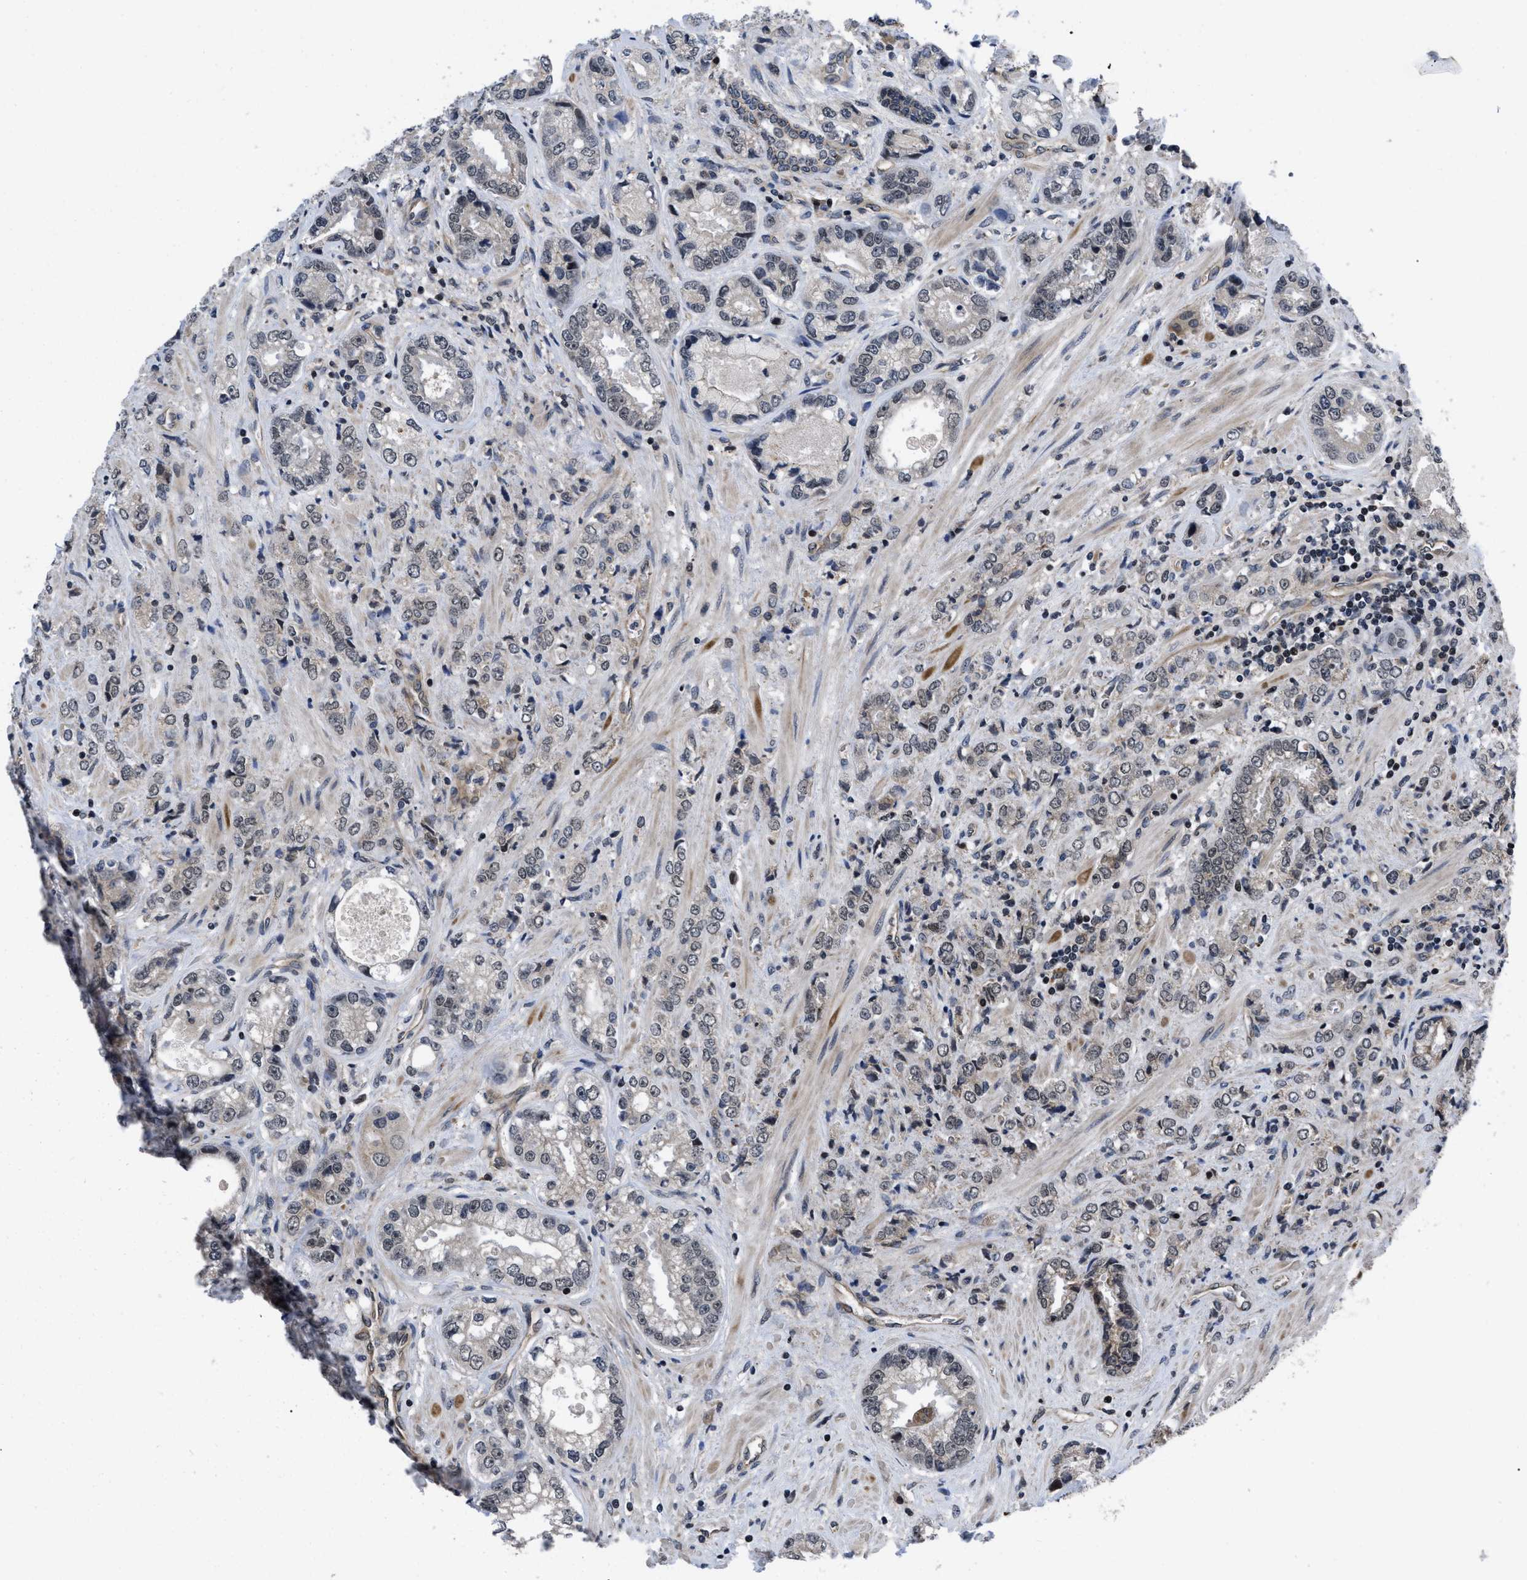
{"staining": {"intensity": "negative", "quantity": "none", "location": "none"}, "tissue": "prostate cancer", "cell_type": "Tumor cells", "image_type": "cancer", "snomed": [{"axis": "morphology", "description": "Adenocarcinoma, High grade"}, {"axis": "topography", "description": "Prostate"}], "caption": "Image shows no significant protein staining in tumor cells of high-grade adenocarcinoma (prostate).", "gene": "DNAJC14", "patient": {"sex": "male", "age": 61}}